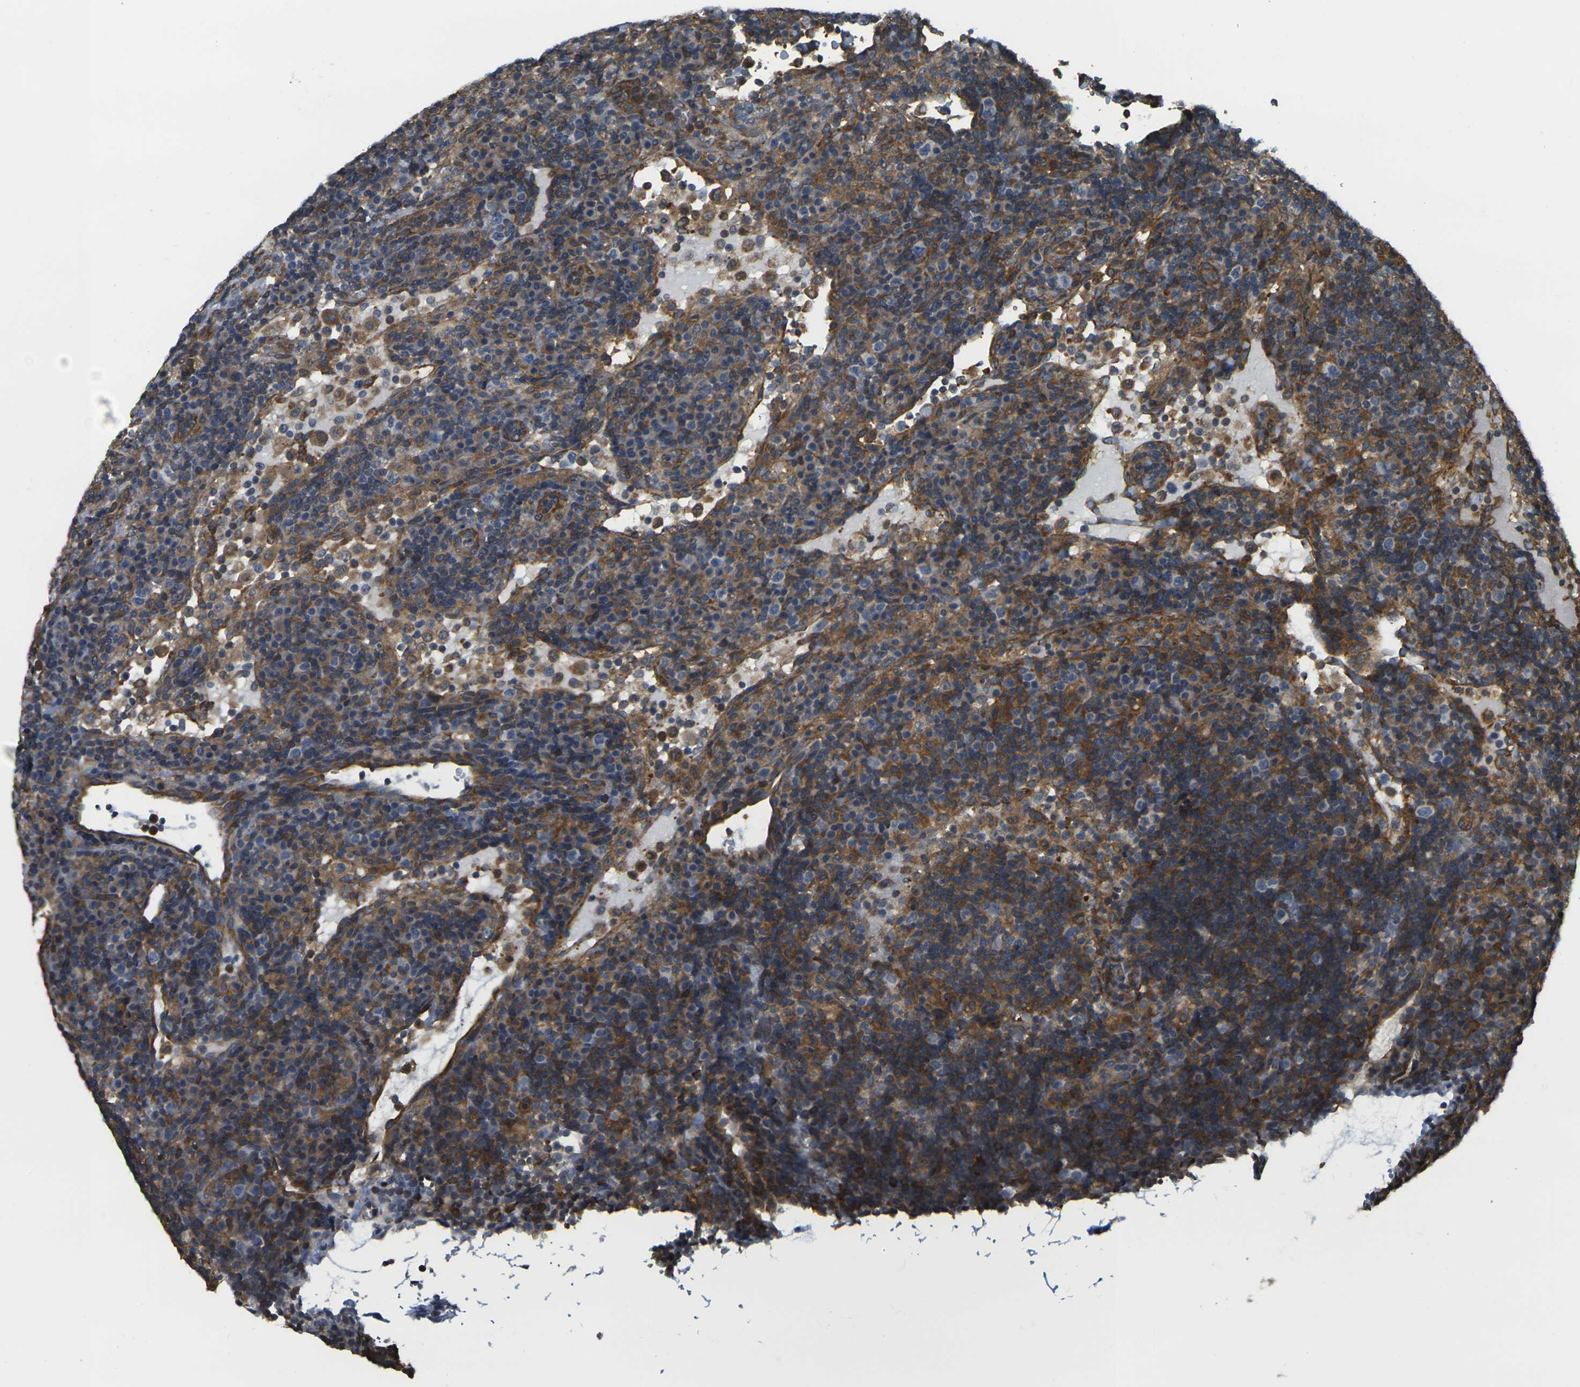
{"staining": {"intensity": "moderate", "quantity": "<25%", "location": "cytoplasmic/membranous"}, "tissue": "lymph node", "cell_type": "Germinal center cells", "image_type": "normal", "snomed": [{"axis": "morphology", "description": "Normal tissue, NOS"}, {"axis": "topography", "description": "Lymph node"}], "caption": "Immunohistochemical staining of unremarkable human lymph node displays <25% levels of moderate cytoplasmic/membranous protein expression in approximately <25% of germinal center cells. (IHC, brightfield microscopy, high magnification).", "gene": "CAST", "patient": {"sex": "female", "age": 53}}